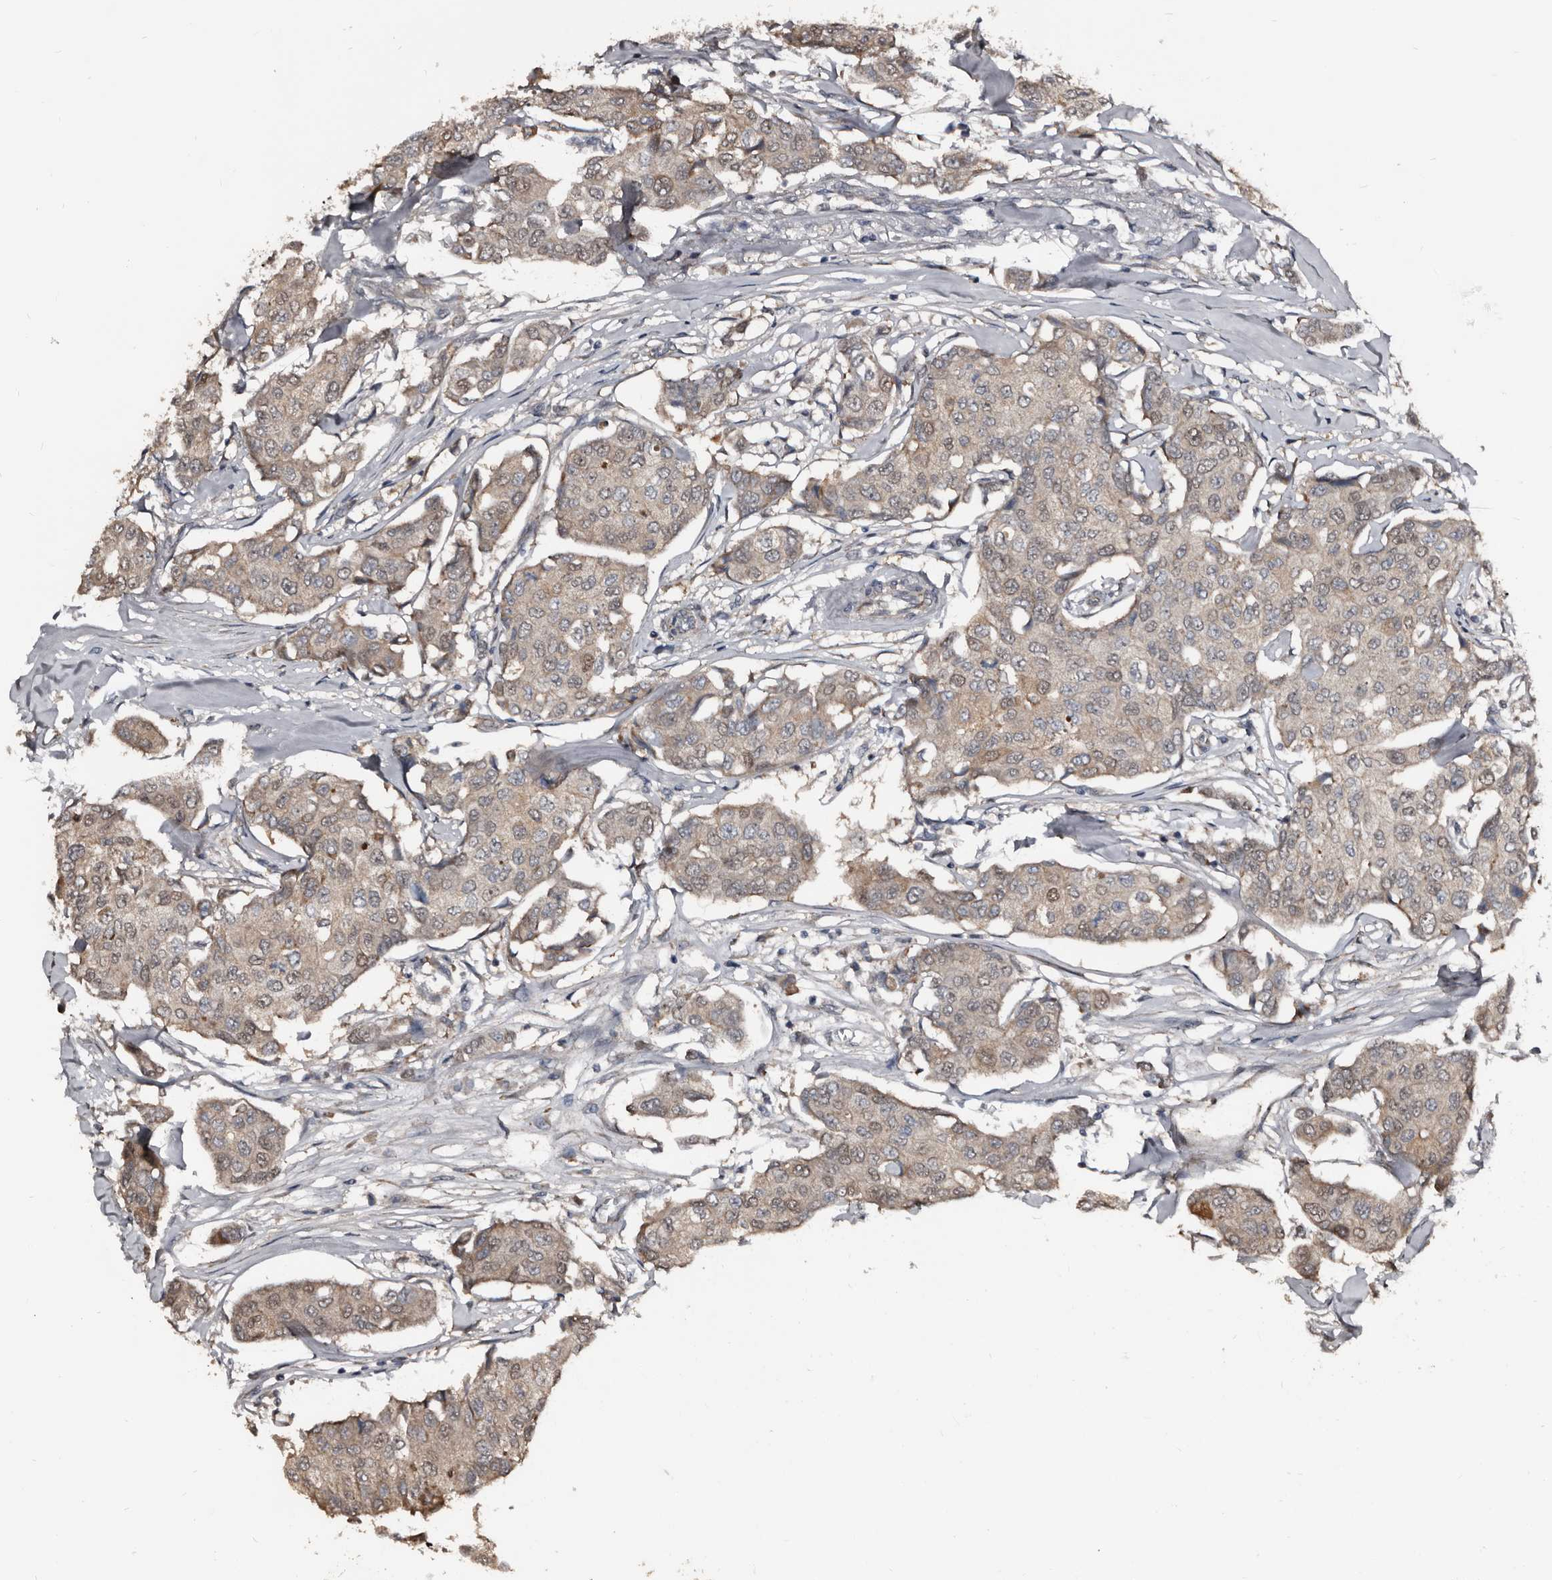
{"staining": {"intensity": "weak", "quantity": "25%-75%", "location": "cytoplasmic/membranous"}, "tissue": "breast cancer", "cell_type": "Tumor cells", "image_type": "cancer", "snomed": [{"axis": "morphology", "description": "Duct carcinoma"}, {"axis": "topography", "description": "Breast"}], "caption": "IHC of human breast cancer shows low levels of weak cytoplasmic/membranous positivity in about 25%-75% of tumor cells.", "gene": "DHPS", "patient": {"sex": "female", "age": 80}}